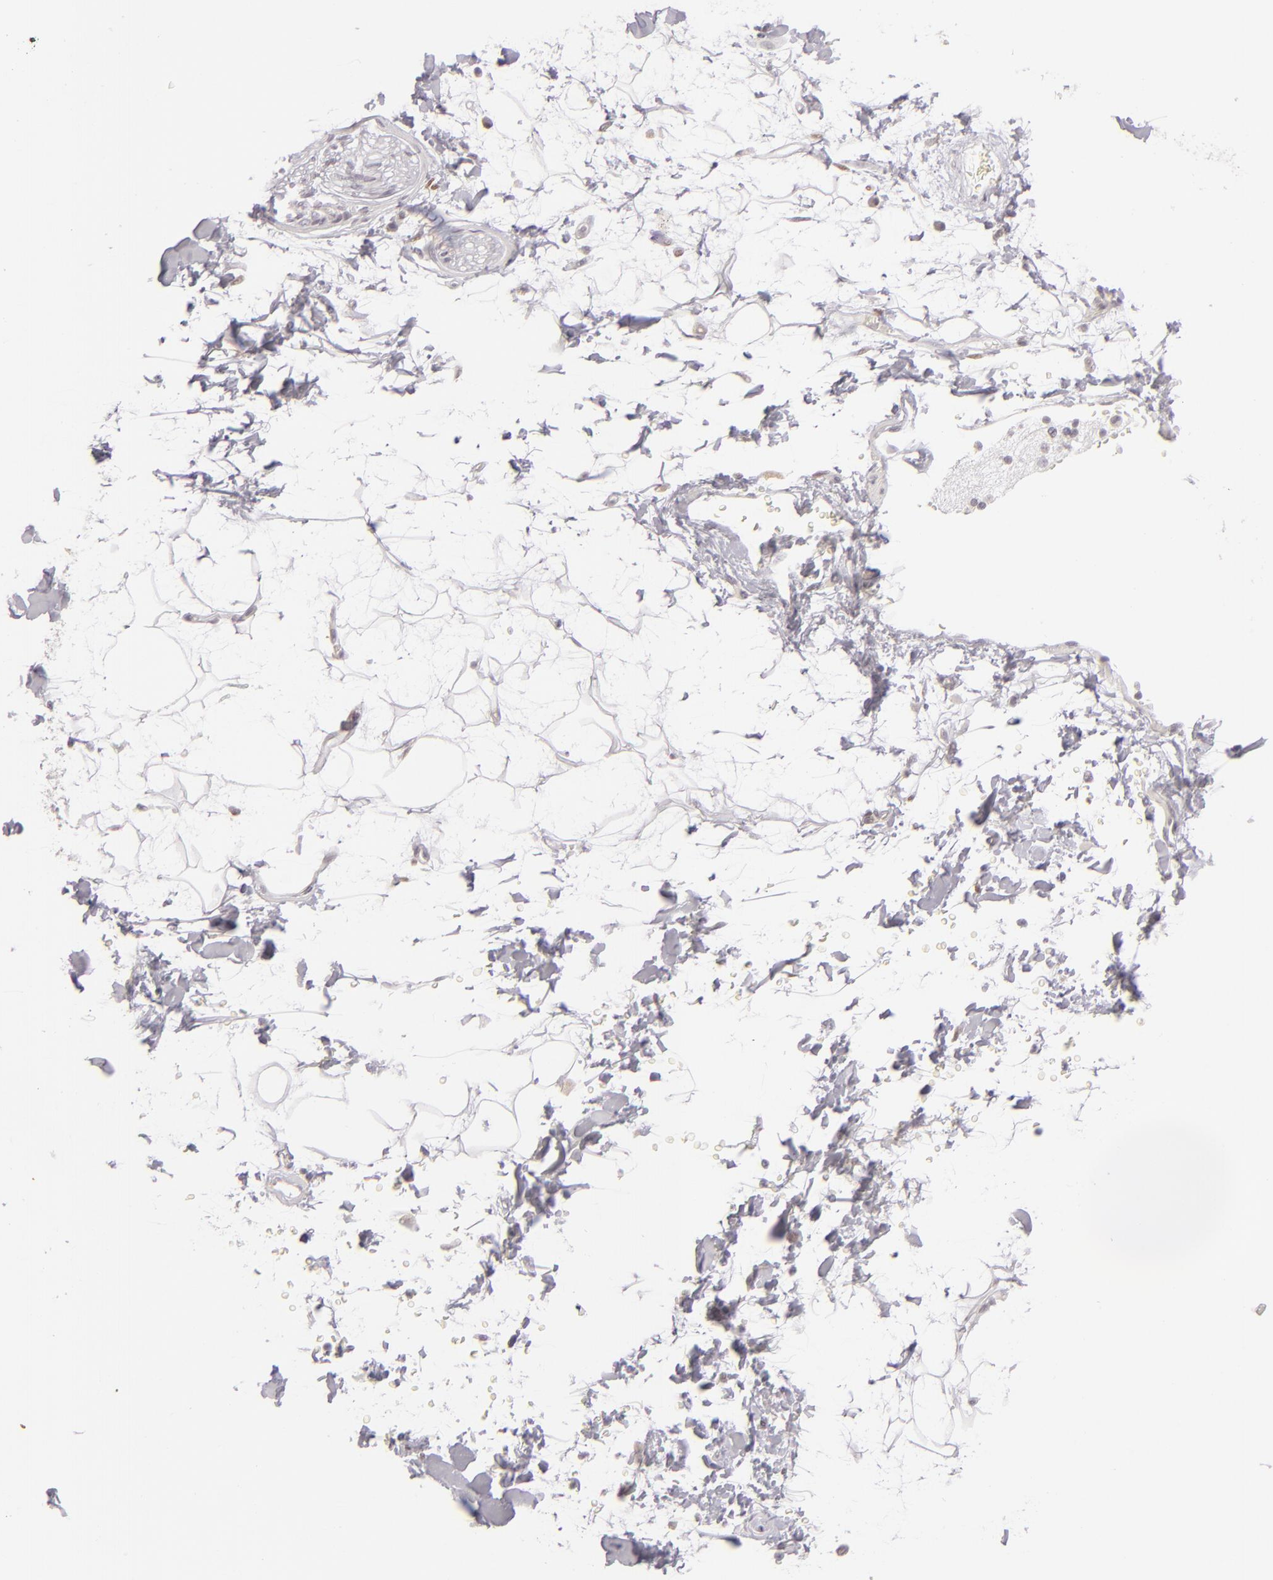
{"staining": {"intensity": "negative", "quantity": "none", "location": "none"}, "tissue": "adipose tissue", "cell_type": "Adipocytes", "image_type": "normal", "snomed": [{"axis": "morphology", "description": "Normal tissue, NOS"}, {"axis": "topography", "description": "Soft tissue"}], "caption": "This is a histopathology image of immunohistochemistry staining of benign adipose tissue, which shows no positivity in adipocytes.", "gene": "SIX1", "patient": {"sex": "male", "age": 72}}